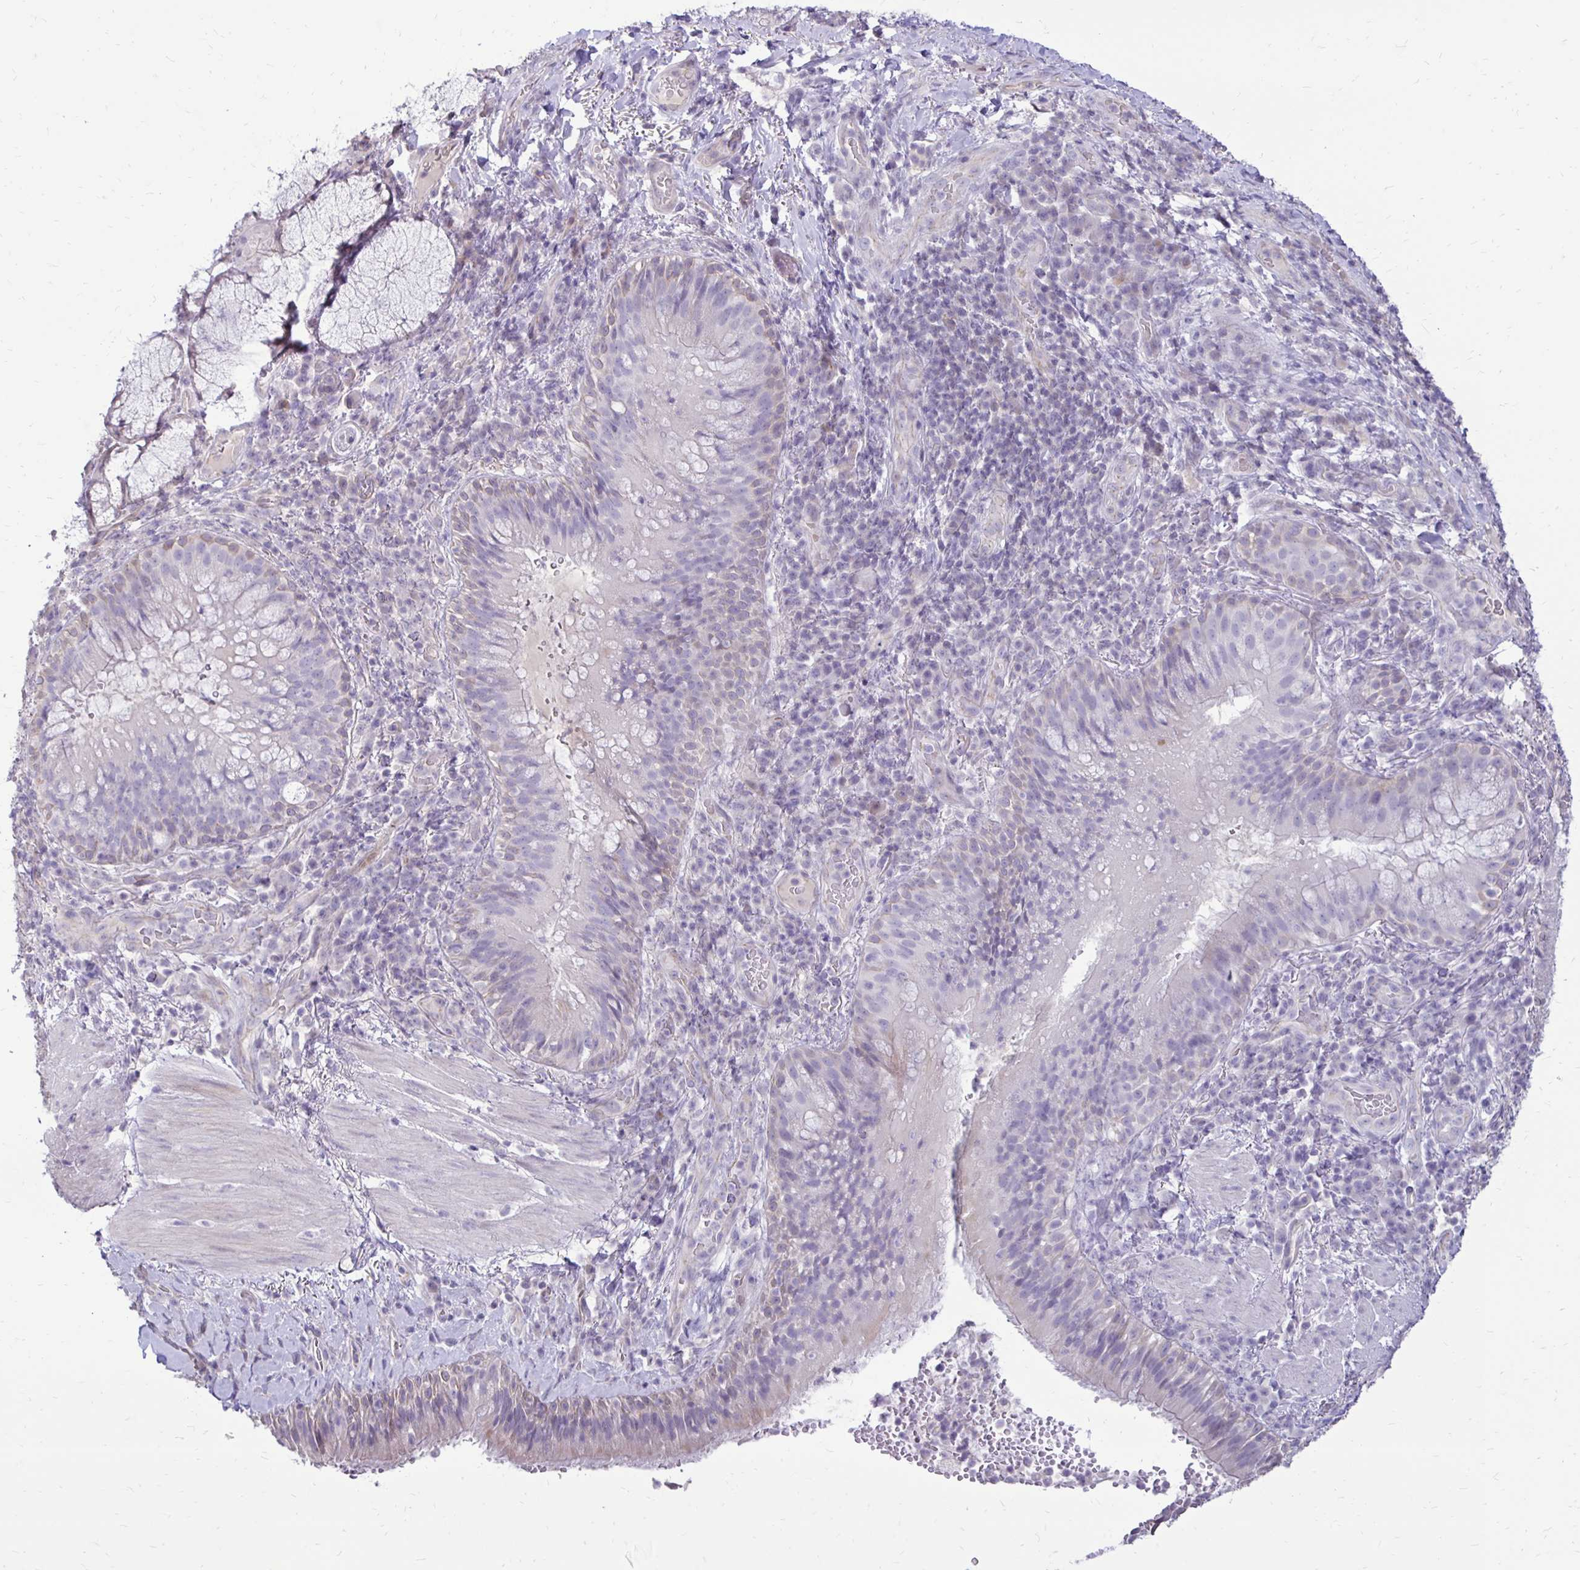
{"staining": {"intensity": "weak", "quantity": "<25%", "location": "cytoplasmic/membranous"}, "tissue": "bronchus", "cell_type": "Respiratory epithelial cells", "image_type": "normal", "snomed": [{"axis": "morphology", "description": "Normal tissue, NOS"}, {"axis": "topography", "description": "Lymph node"}, {"axis": "topography", "description": "Bronchus"}], "caption": "The image displays no significant expression in respiratory epithelial cells of bronchus.", "gene": "GAS2", "patient": {"sex": "male", "age": 56}}